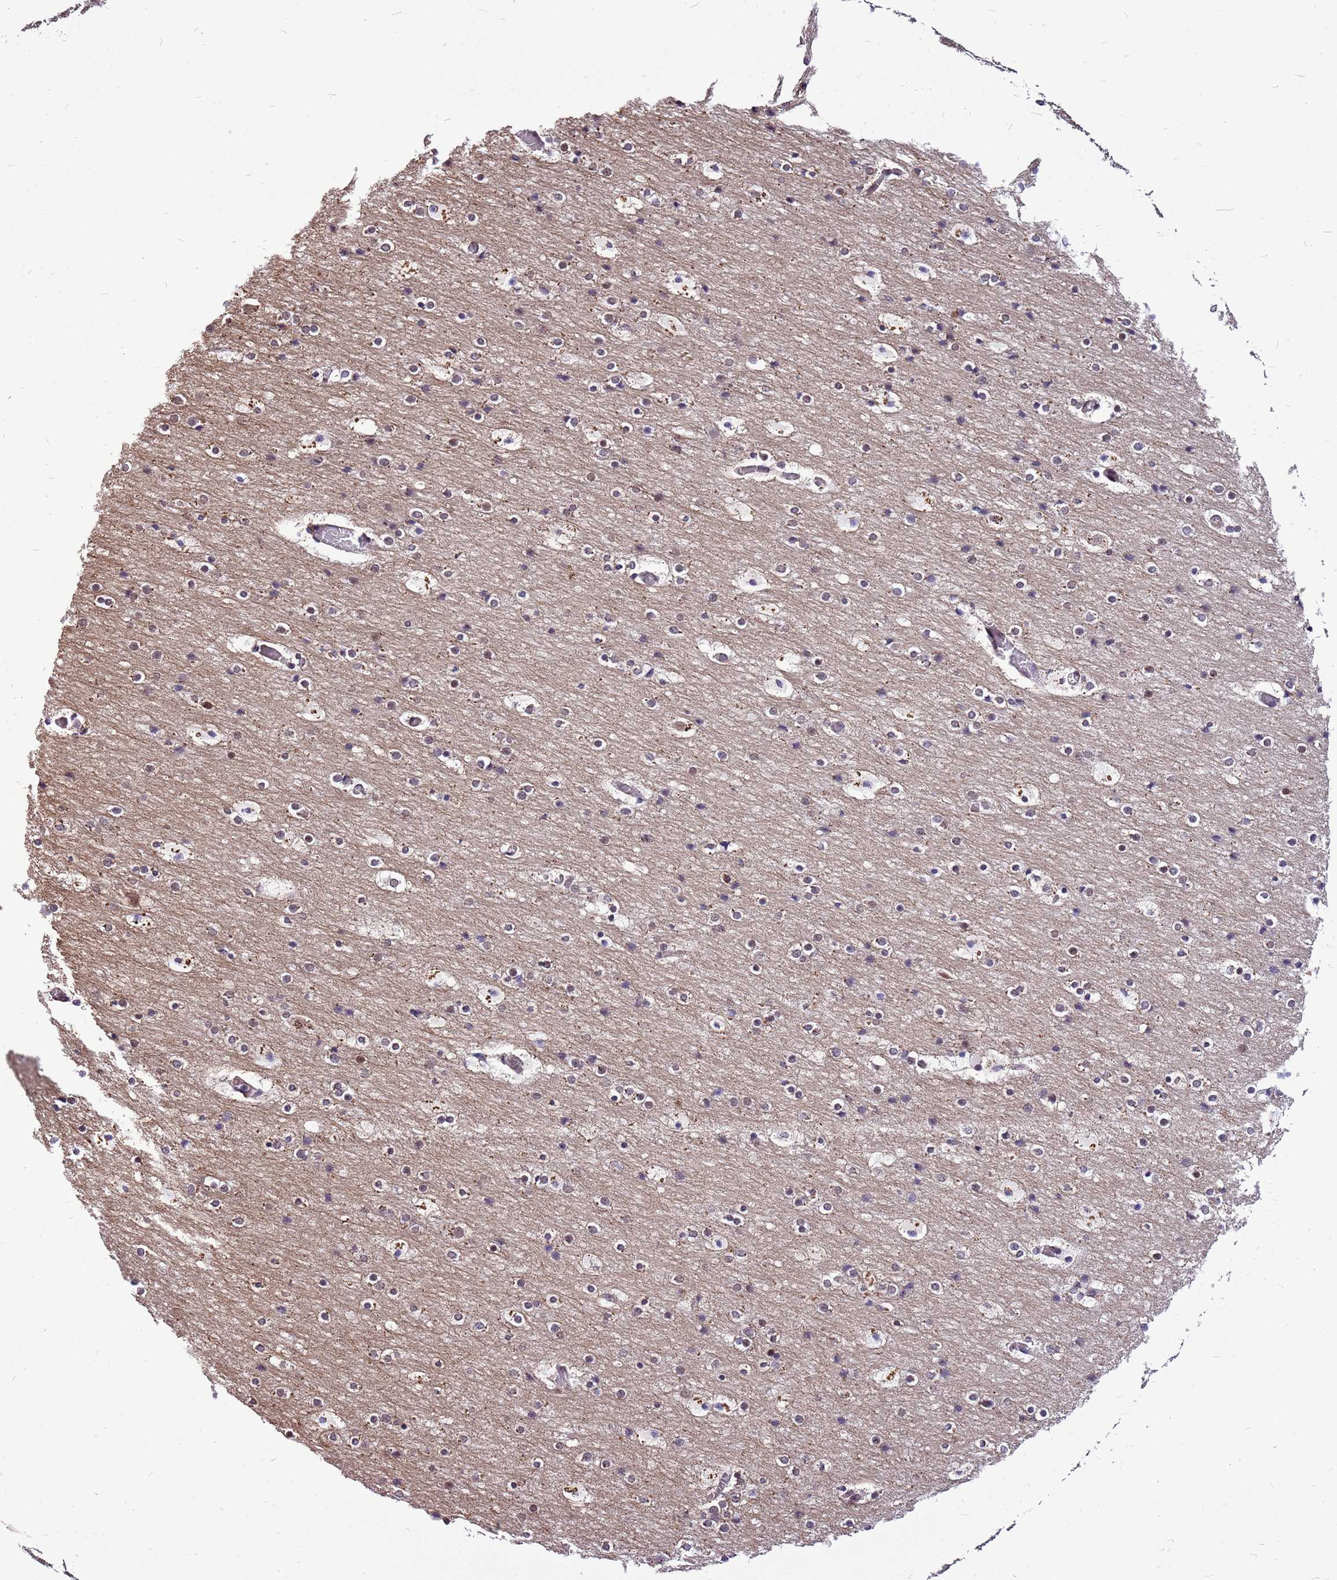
{"staining": {"intensity": "weak", "quantity": "25%-75%", "location": "cytoplasmic/membranous"}, "tissue": "cerebral cortex", "cell_type": "Endothelial cells", "image_type": "normal", "snomed": [{"axis": "morphology", "description": "Normal tissue, NOS"}, {"axis": "topography", "description": "Cerebral cortex"}], "caption": "Endothelial cells exhibit low levels of weak cytoplasmic/membranous staining in about 25%-75% of cells in unremarkable human cerebral cortex.", "gene": "CCDC166", "patient": {"sex": "male", "age": 57}}